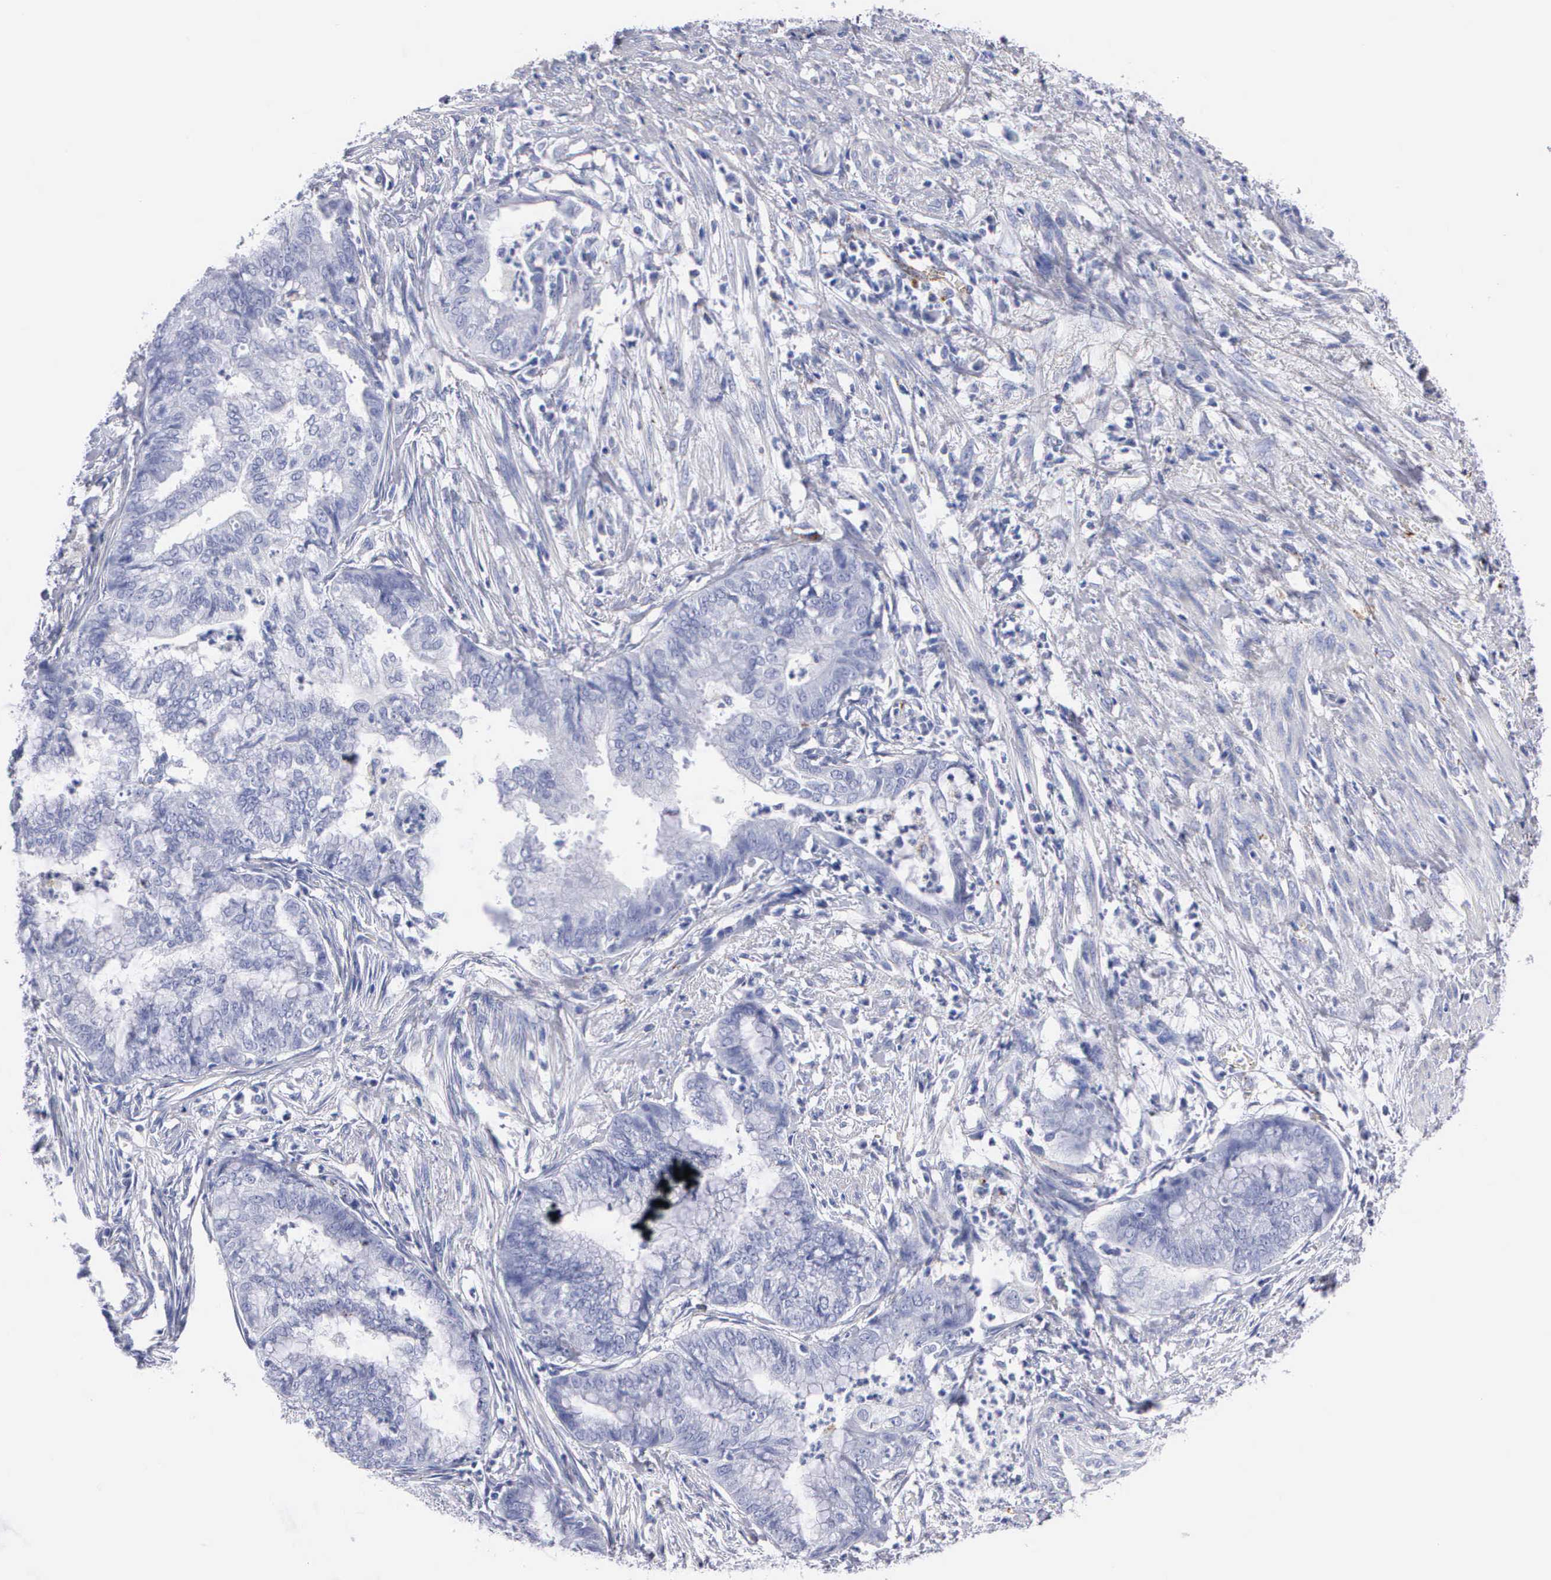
{"staining": {"intensity": "negative", "quantity": "none", "location": "none"}, "tissue": "endometrial cancer", "cell_type": "Tumor cells", "image_type": "cancer", "snomed": [{"axis": "morphology", "description": "Necrosis, NOS"}, {"axis": "morphology", "description": "Adenocarcinoma, NOS"}, {"axis": "topography", "description": "Endometrium"}], "caption": "IHC of adenocarcinoma (endometrial) demonstrates no staining in tumor cells.", "gene": "CTSL", "patient": {"sex": "female", "age": 79}}